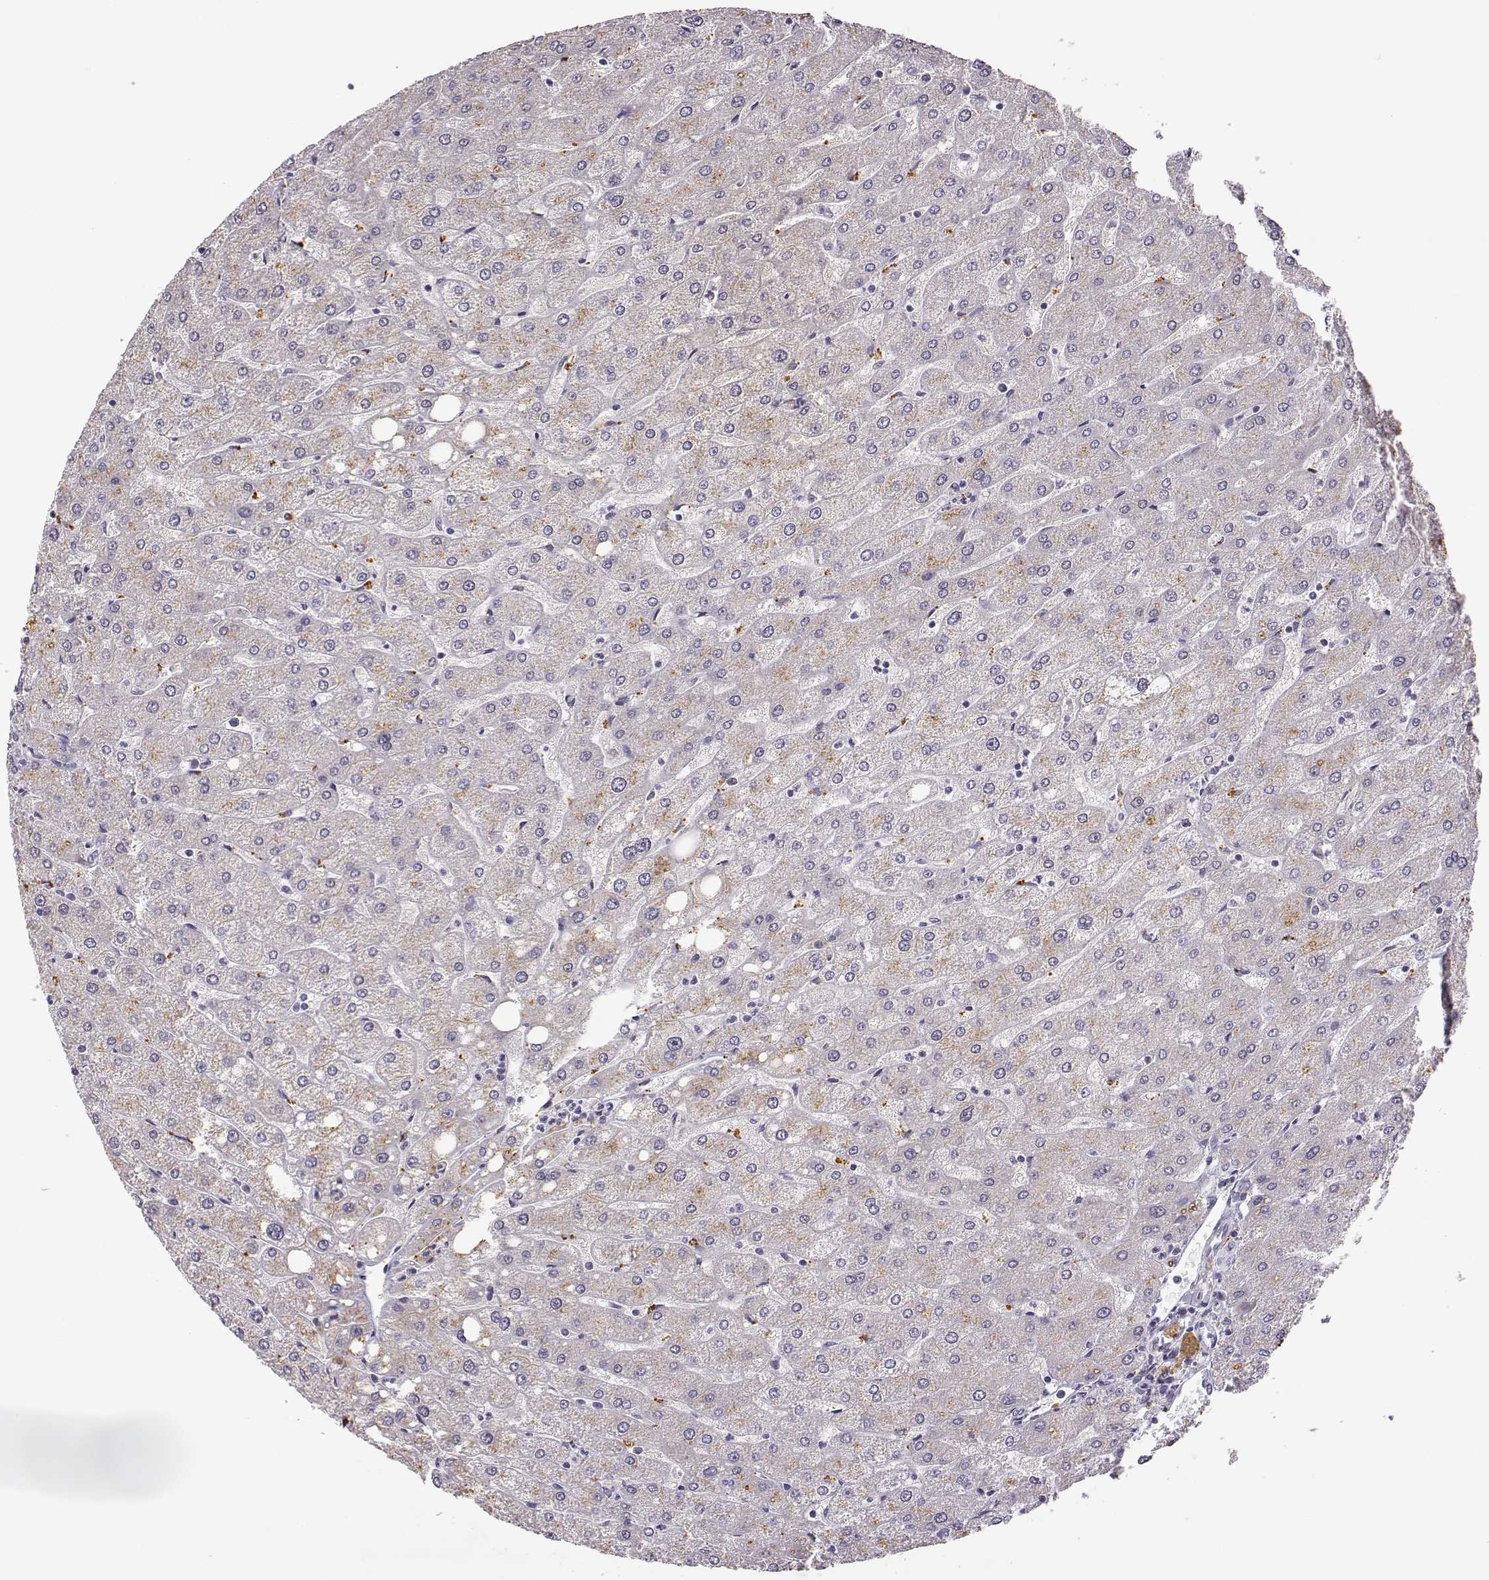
{"staining": {"intensity": "negative", "quantity": "none", "location": "none"}, "tissue": "liver", "cell_type": "Cholangiocytes", "image_type": "normal", "snomed": [{"axis": "morphology", "description": "Normal tissue, NOS"}, {"axis": "topography", "description": "Liver"}], "caption": "An image of human liver is negative for staining in cholangiocytes. (DAB IHC, high magnification).", "gene": "VGF", "patient": {"sex": "male", "age": 67}}